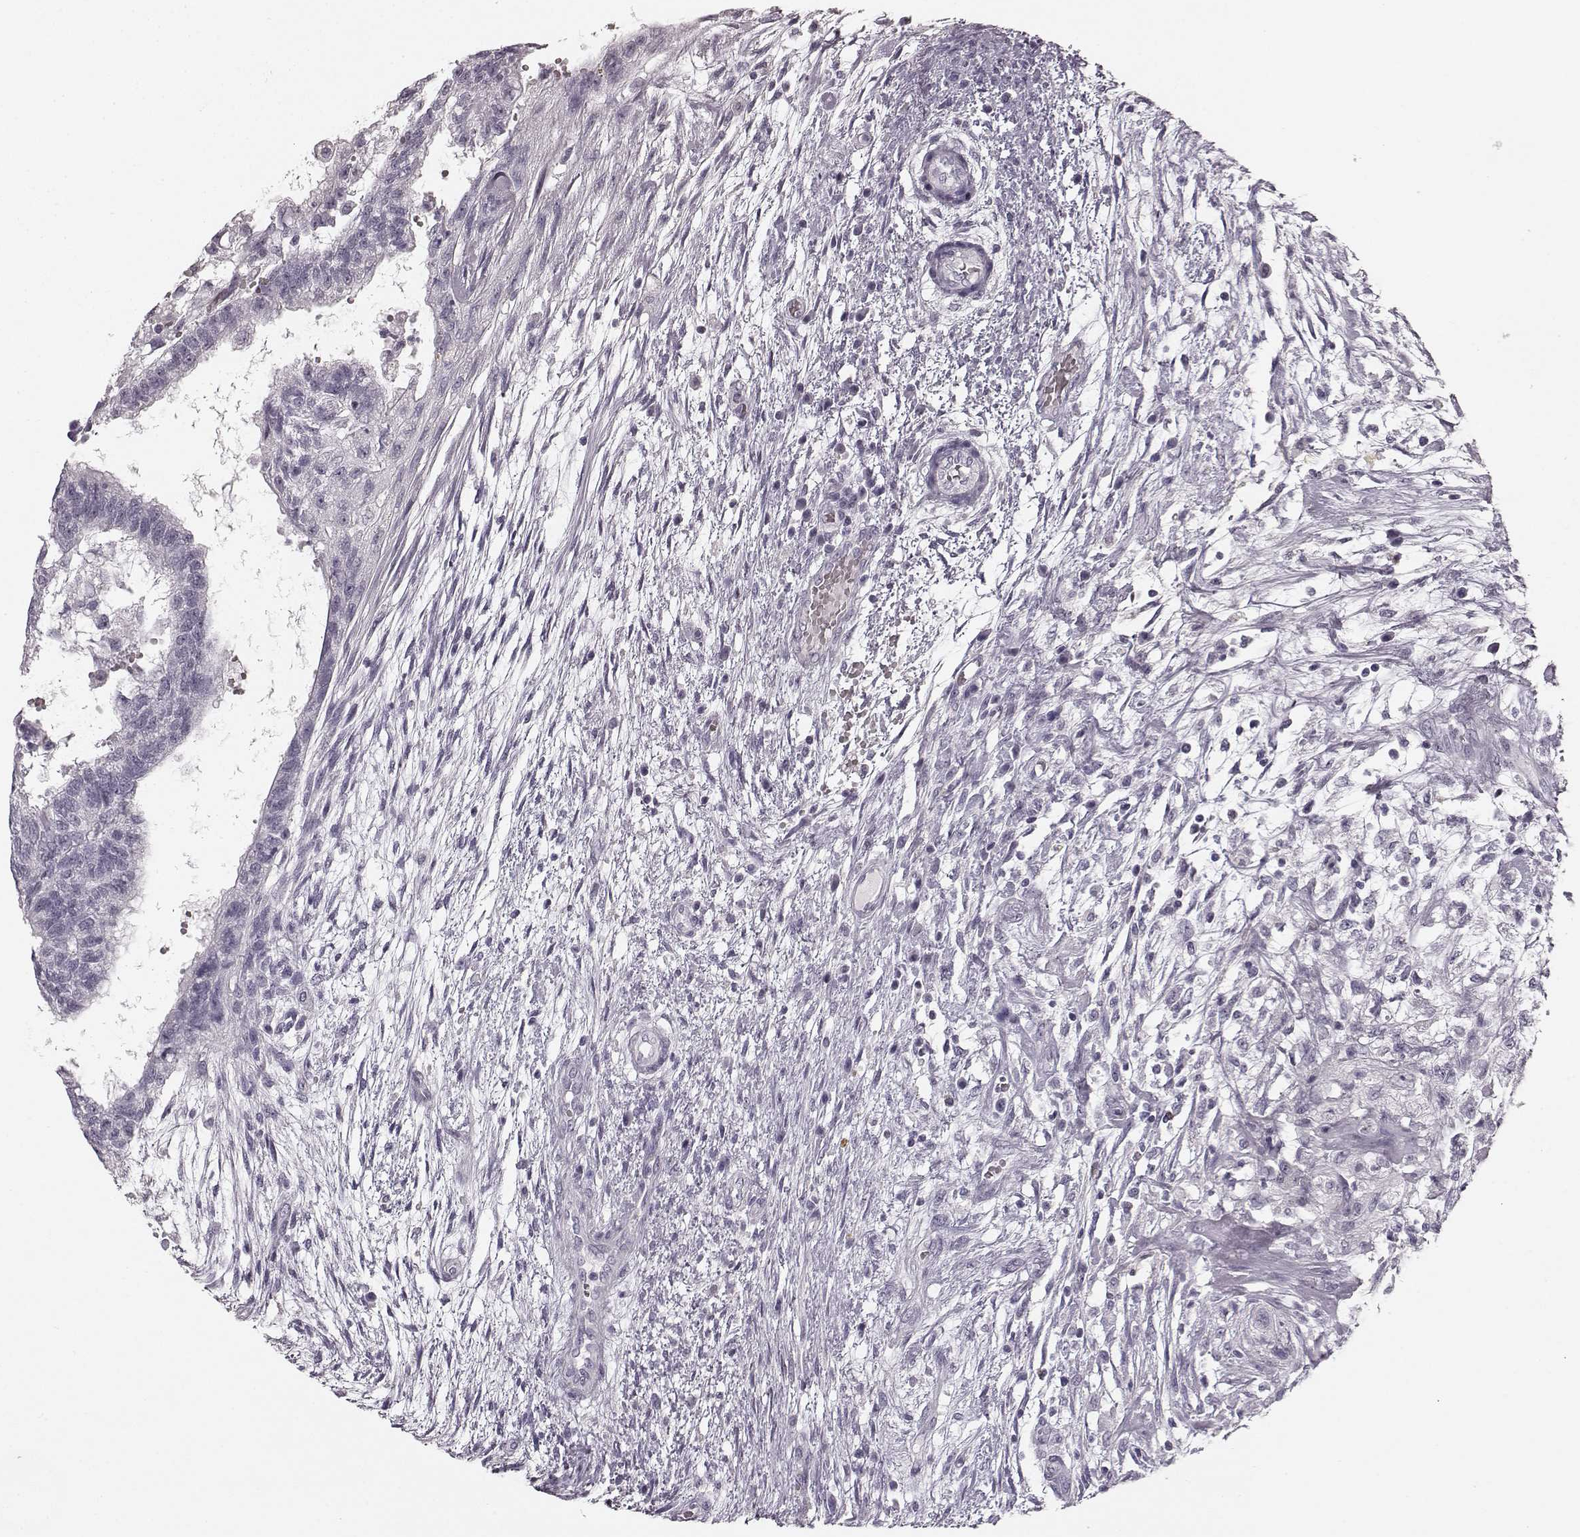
{"staining": {"intensity": "negative", "quantity": "none", "location": "none"}, "tissue": "testis cancer", "cell_type": "Tumor cells", "image_type": "cancer", "snomed": [{"axis": "morphology", "description": "Normal tissue, NOS"}, {"axis": "morphology", "description": "Carcinoma, Embryonal, NOS"}, {"axis": "topography", "description": "Testis"}, {"axis": "topography", "description": "Epididymis"}], "caption": "There is no significant expression in tumor cells of testis cancer (embryonal carcinoma).", "gene": "TMPRSS15", "patient": {"sex": "male", "age": 32}}